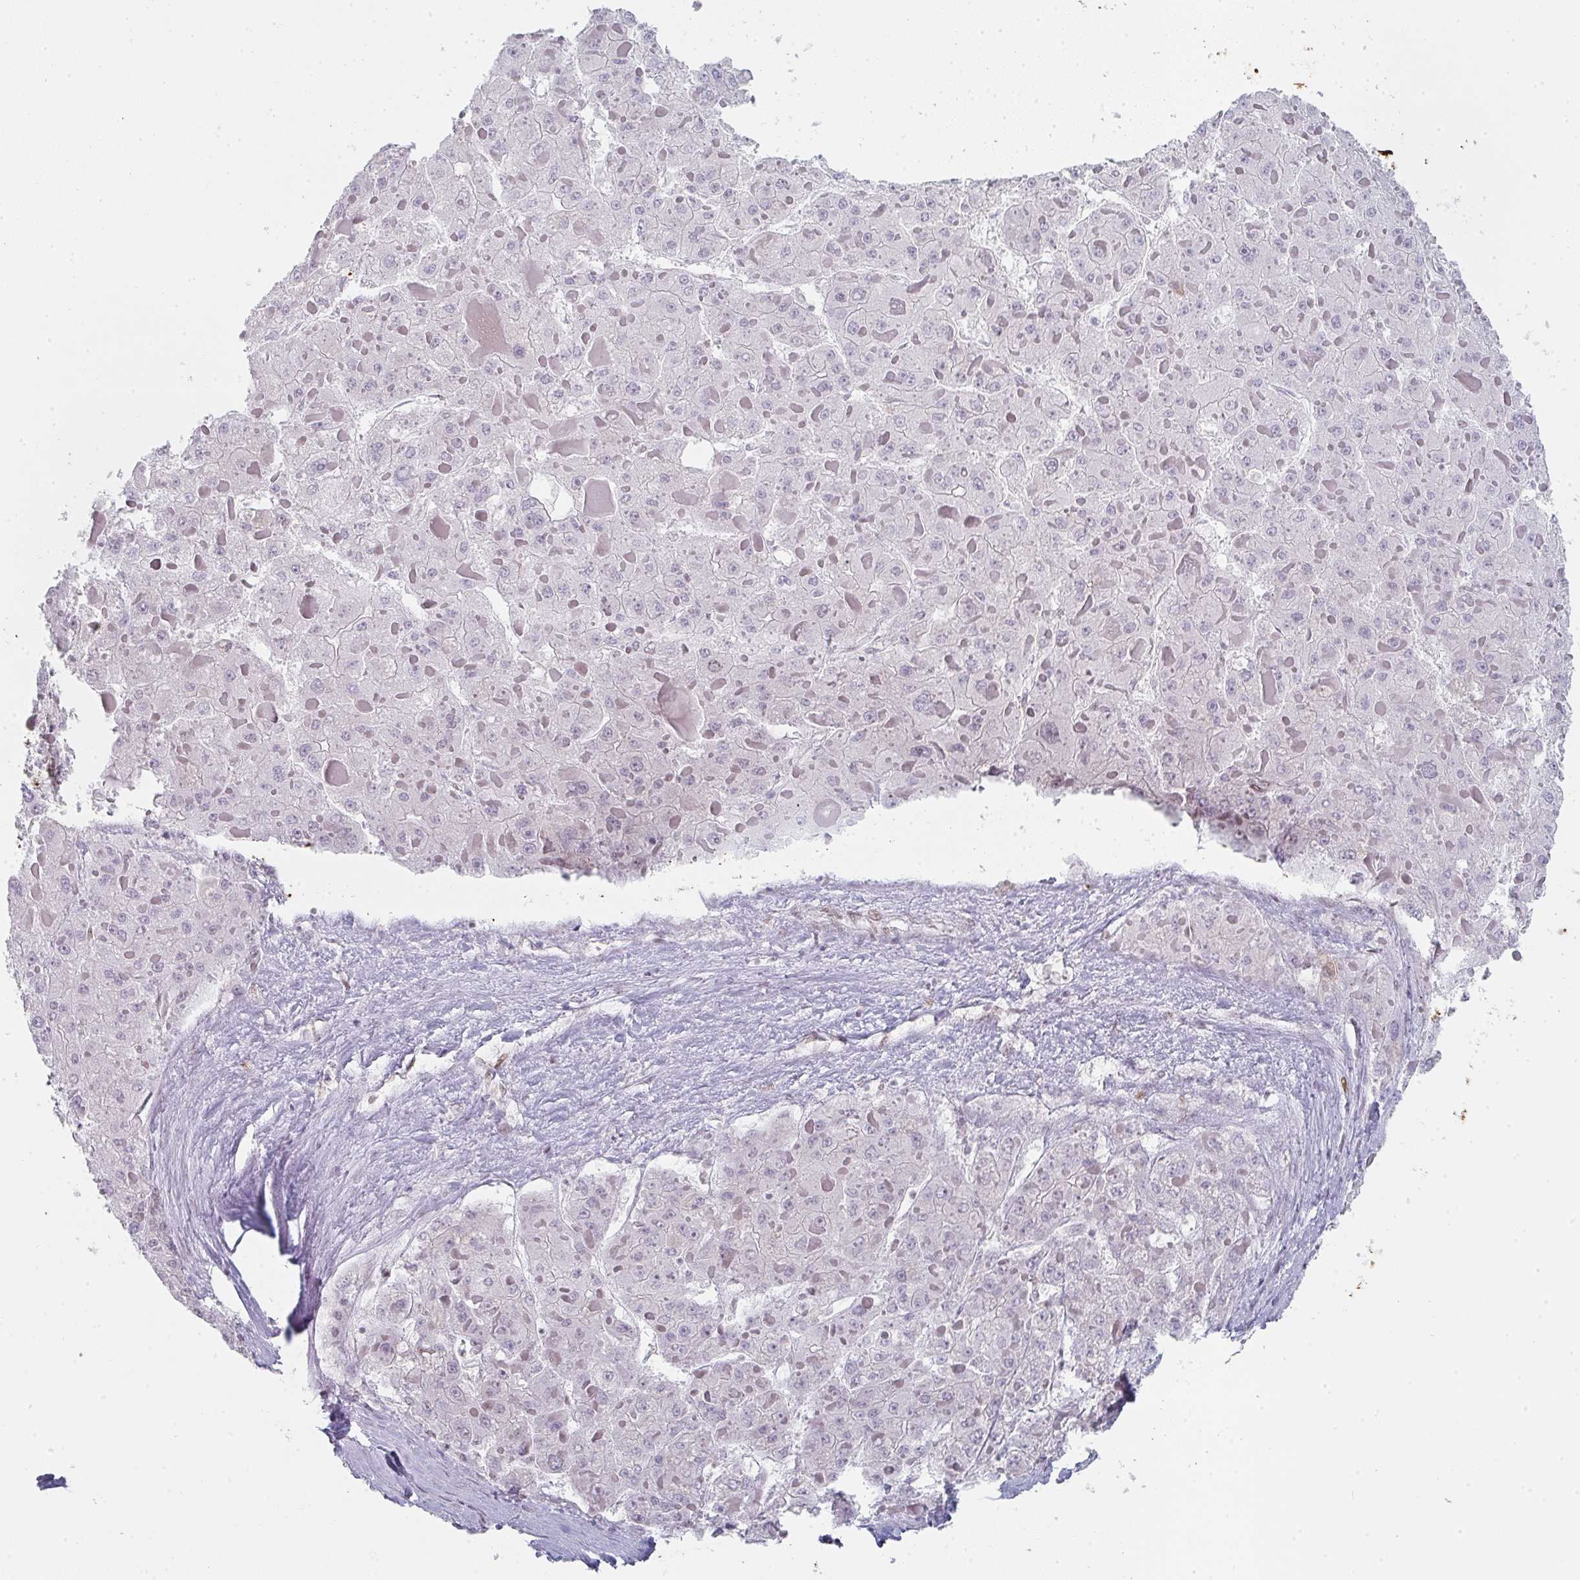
{"staining": {"intensity": "negative", "quantity": "none", "location": "none"}, "tissue": "liver cancer", "cell_type": "Tumor cells", "image_type": "cancer", "snomed": [{"axis": "morphology", "description": "Carcinoma, Hepatocellular, NOS"}, {"axis": "topography", "description": "Liver"}], "caption": "High magnification brightfield microscopy of liver cancer stained with DAB (brown) and counterstained with hematoxylin (blue): tumor cells show no significant positivity.", "gene": "POU2AF2", "patient": {"sex": "female", "age": 73}}